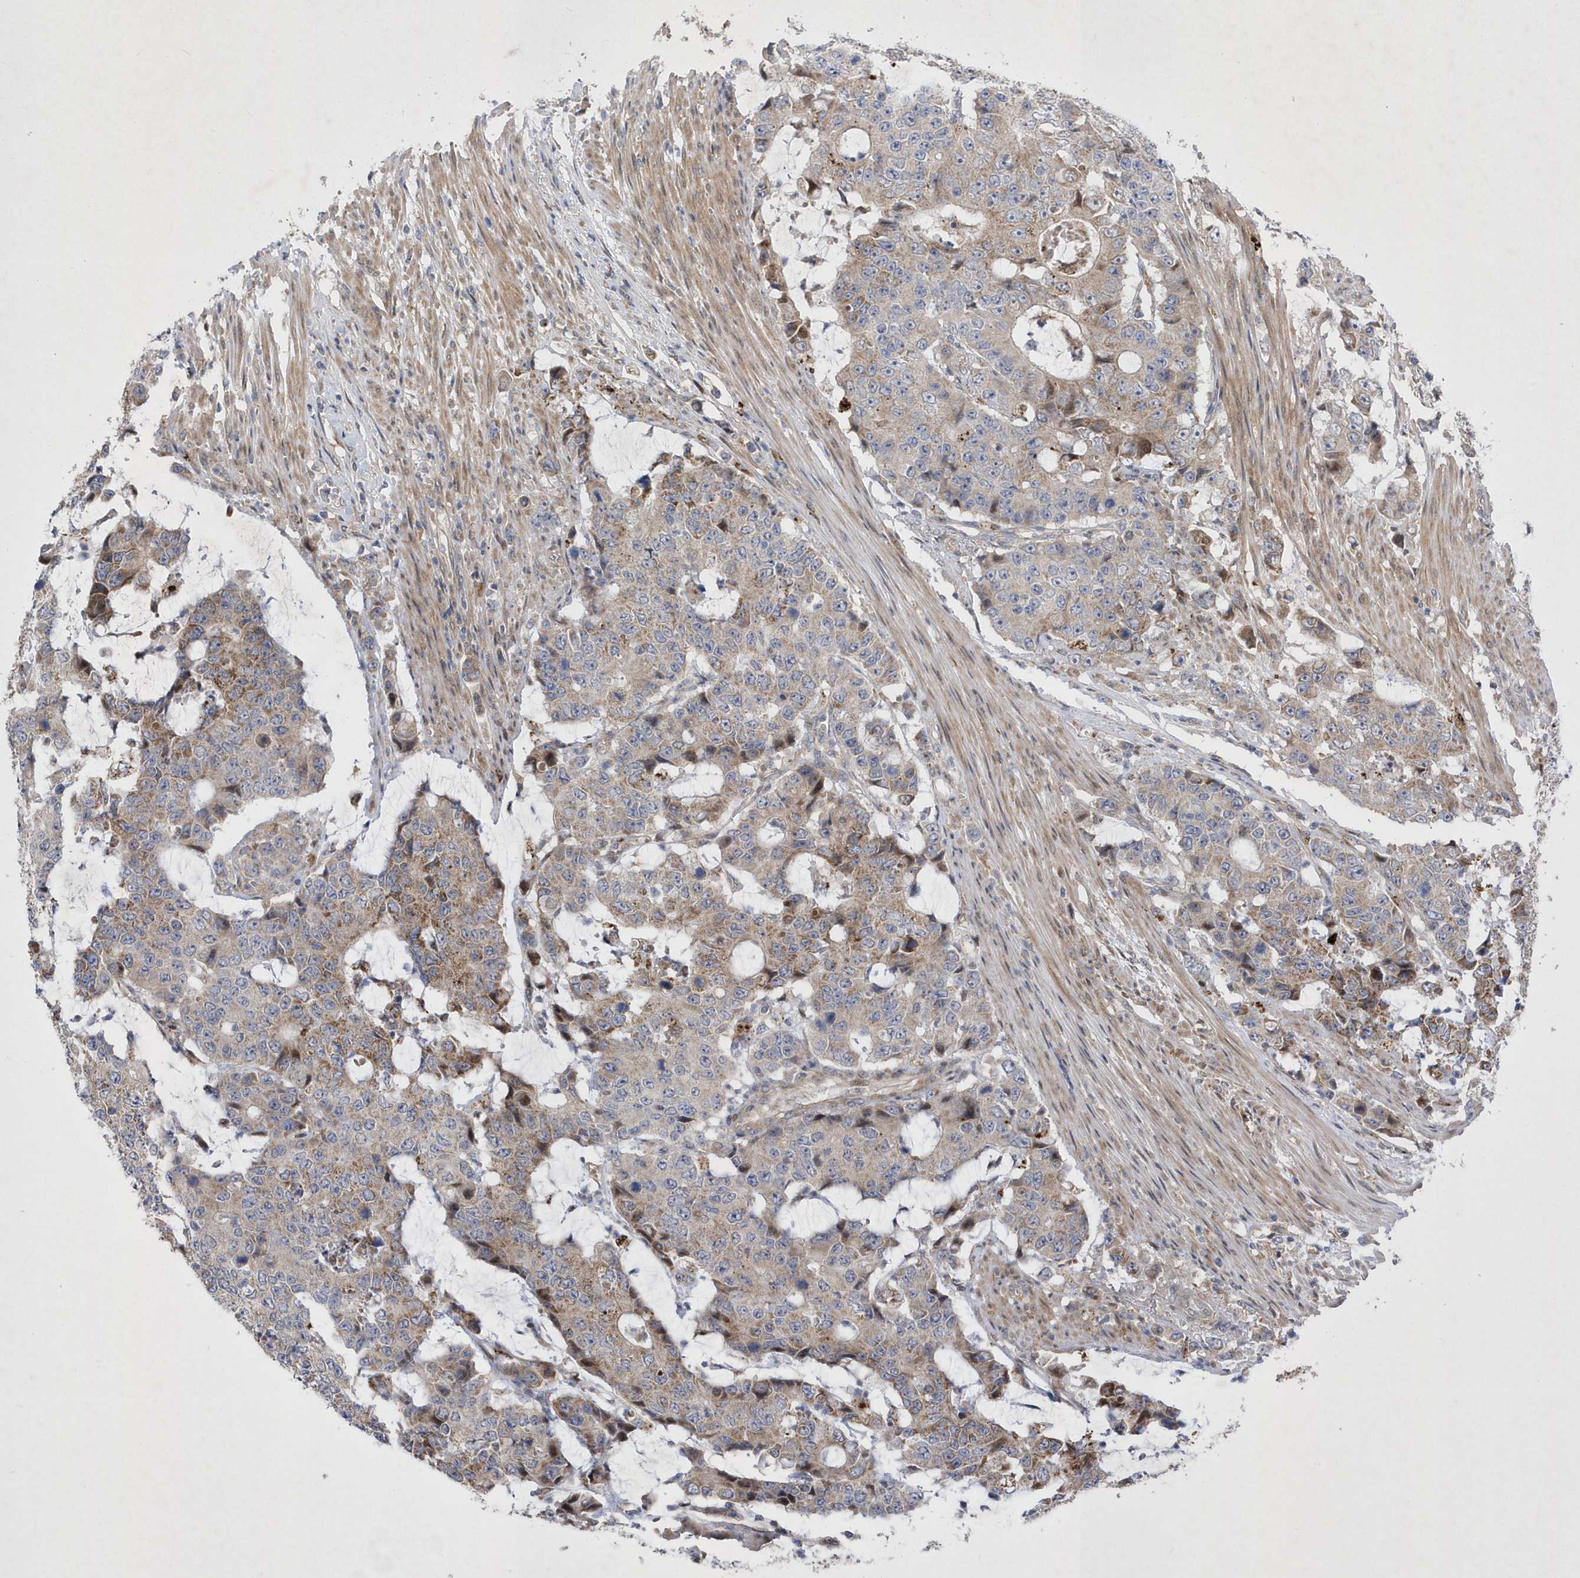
{"staining": {"intensity": "moderate", "quantity": "<25%", "location": "cytoplasmic/membranous"}, "tissue": "colorectal cancer", "cell_type": "Tumor cells", "image_type": "cancer", "snomed": [{"axis": "morphology", "description": "Adenocarcinoma, NOS"}, {"axis": "topography", "description": "Colon"}], "caption": "Approximately <25% of tumor cells in human colorectal cancer (adenocarcinoma) reveal moderate cytoplasmic/membranous protein expression as visualized by brown immunohistochemical staining.", "gene": "LONRF2", "patient": {"sex": "female", "age": 86}}